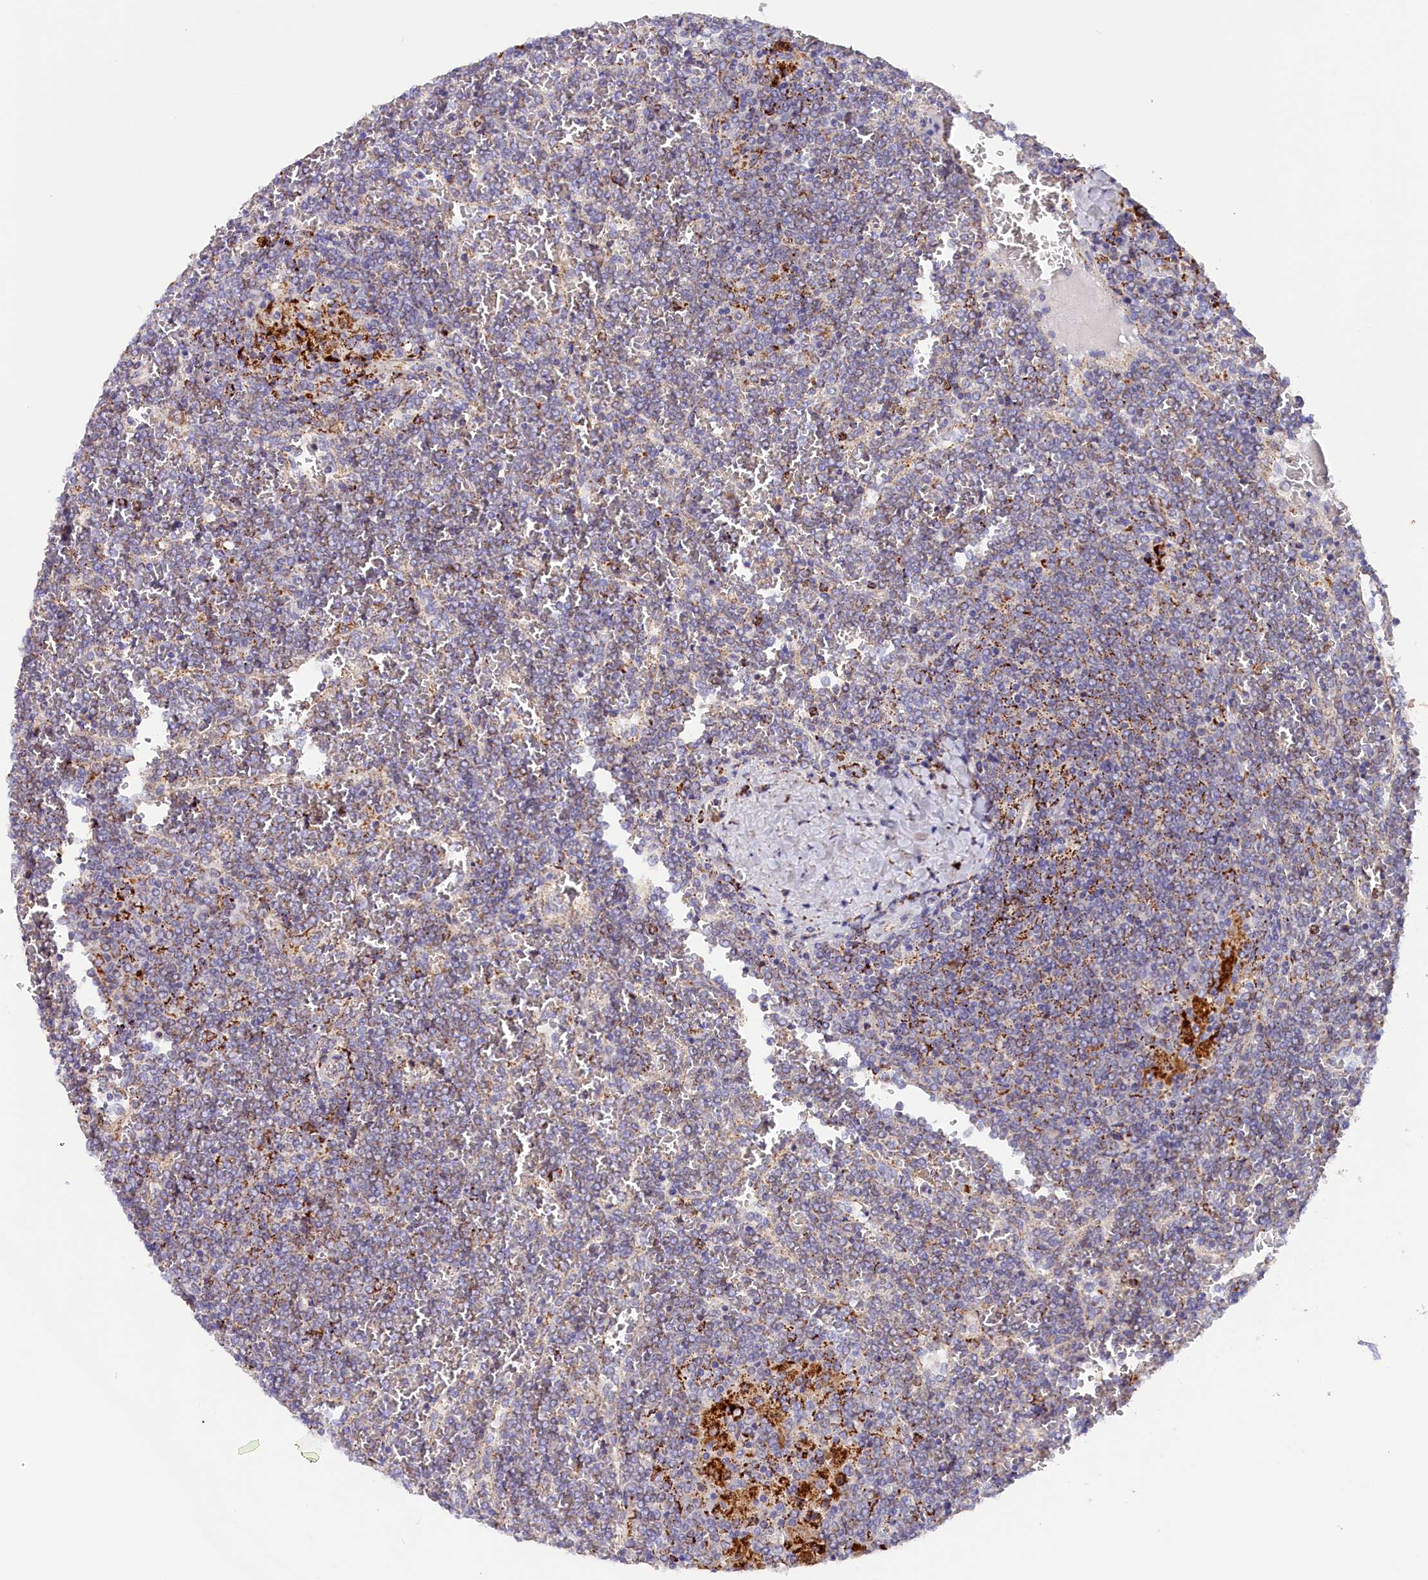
{"staining": {"intensity": "negative", "quantity": "none", "location": "none"}, "tissue": "lymphoma", "cell_type": "Tumor cells", "image_type": "cancer", "snomed": [{"axis": "morphology", "description": "Malignant lymphoma, non-Hodgkin's type, Low grade"}, {"axis": "topography", "description": "Spleen"}], "caption": "This is a photomicrograph of immunohistochemistry (IHC) staining of lymphoma, which shows no staining in tumor cells.", "gene": "AKTIP", "patient": {"sex": "female", "age": 19}}